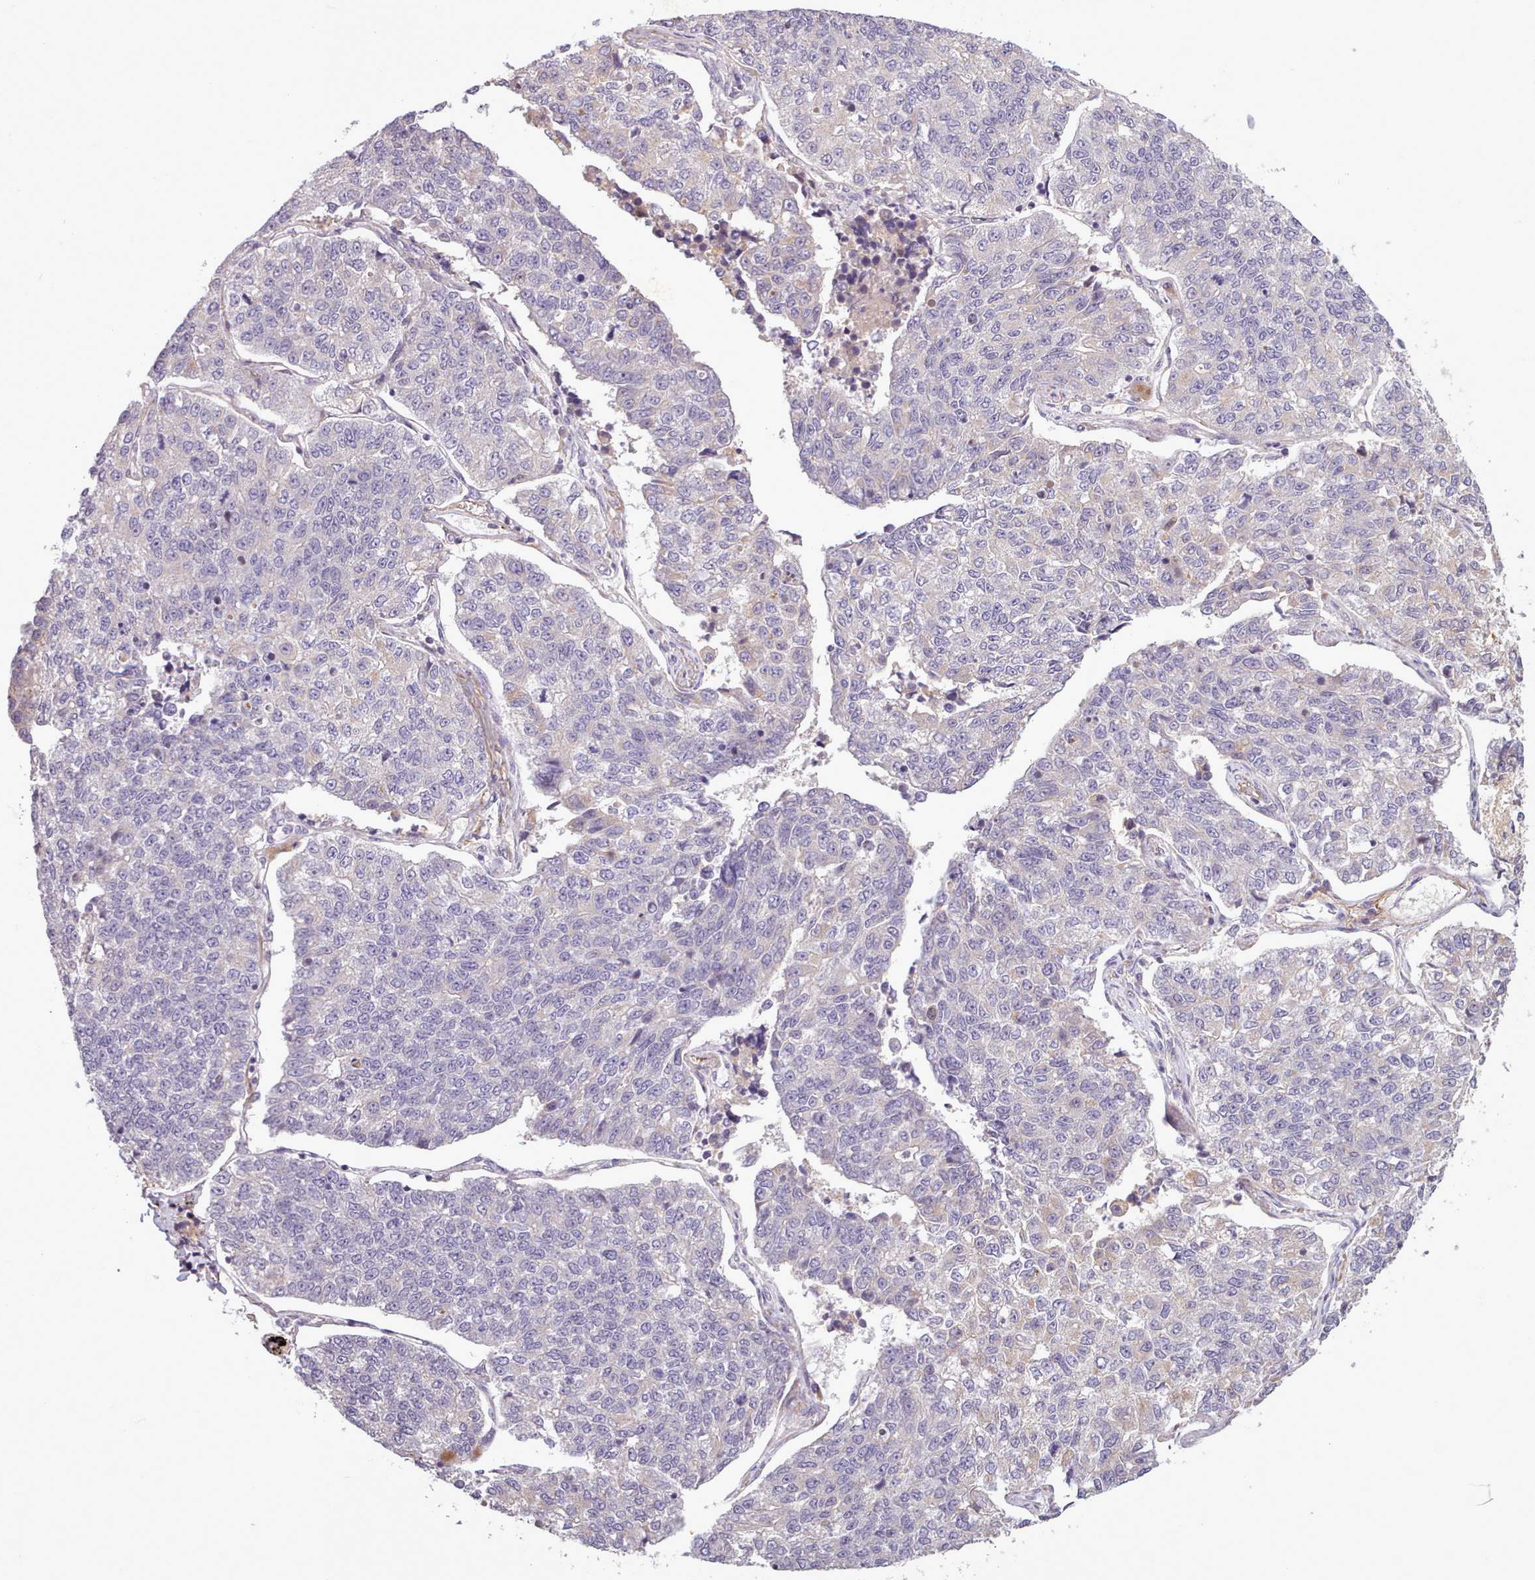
{"staining": {"intensity": "negative", "quantity": "none", "location": "none"}, "tissue": "lung cancer", "cell_type": "Tumor cells", "image_type": "cancer", "snomed": [{"axis": "morphology", "description": "Adenocarcinoma, NOS"}, {"axis": "topography", "description": "Lung"}], "caption": "Immunohistochemical staining of human lung cancer displays no significant positivity in tumor cells. The staining is performed using DAB (3,3'-diaminobenzidine) brown chromogen with nuclei counter-stained in using hematoxylin.", "gene": "NMRK1", "patient": {"sex": "male", "age": 49}}